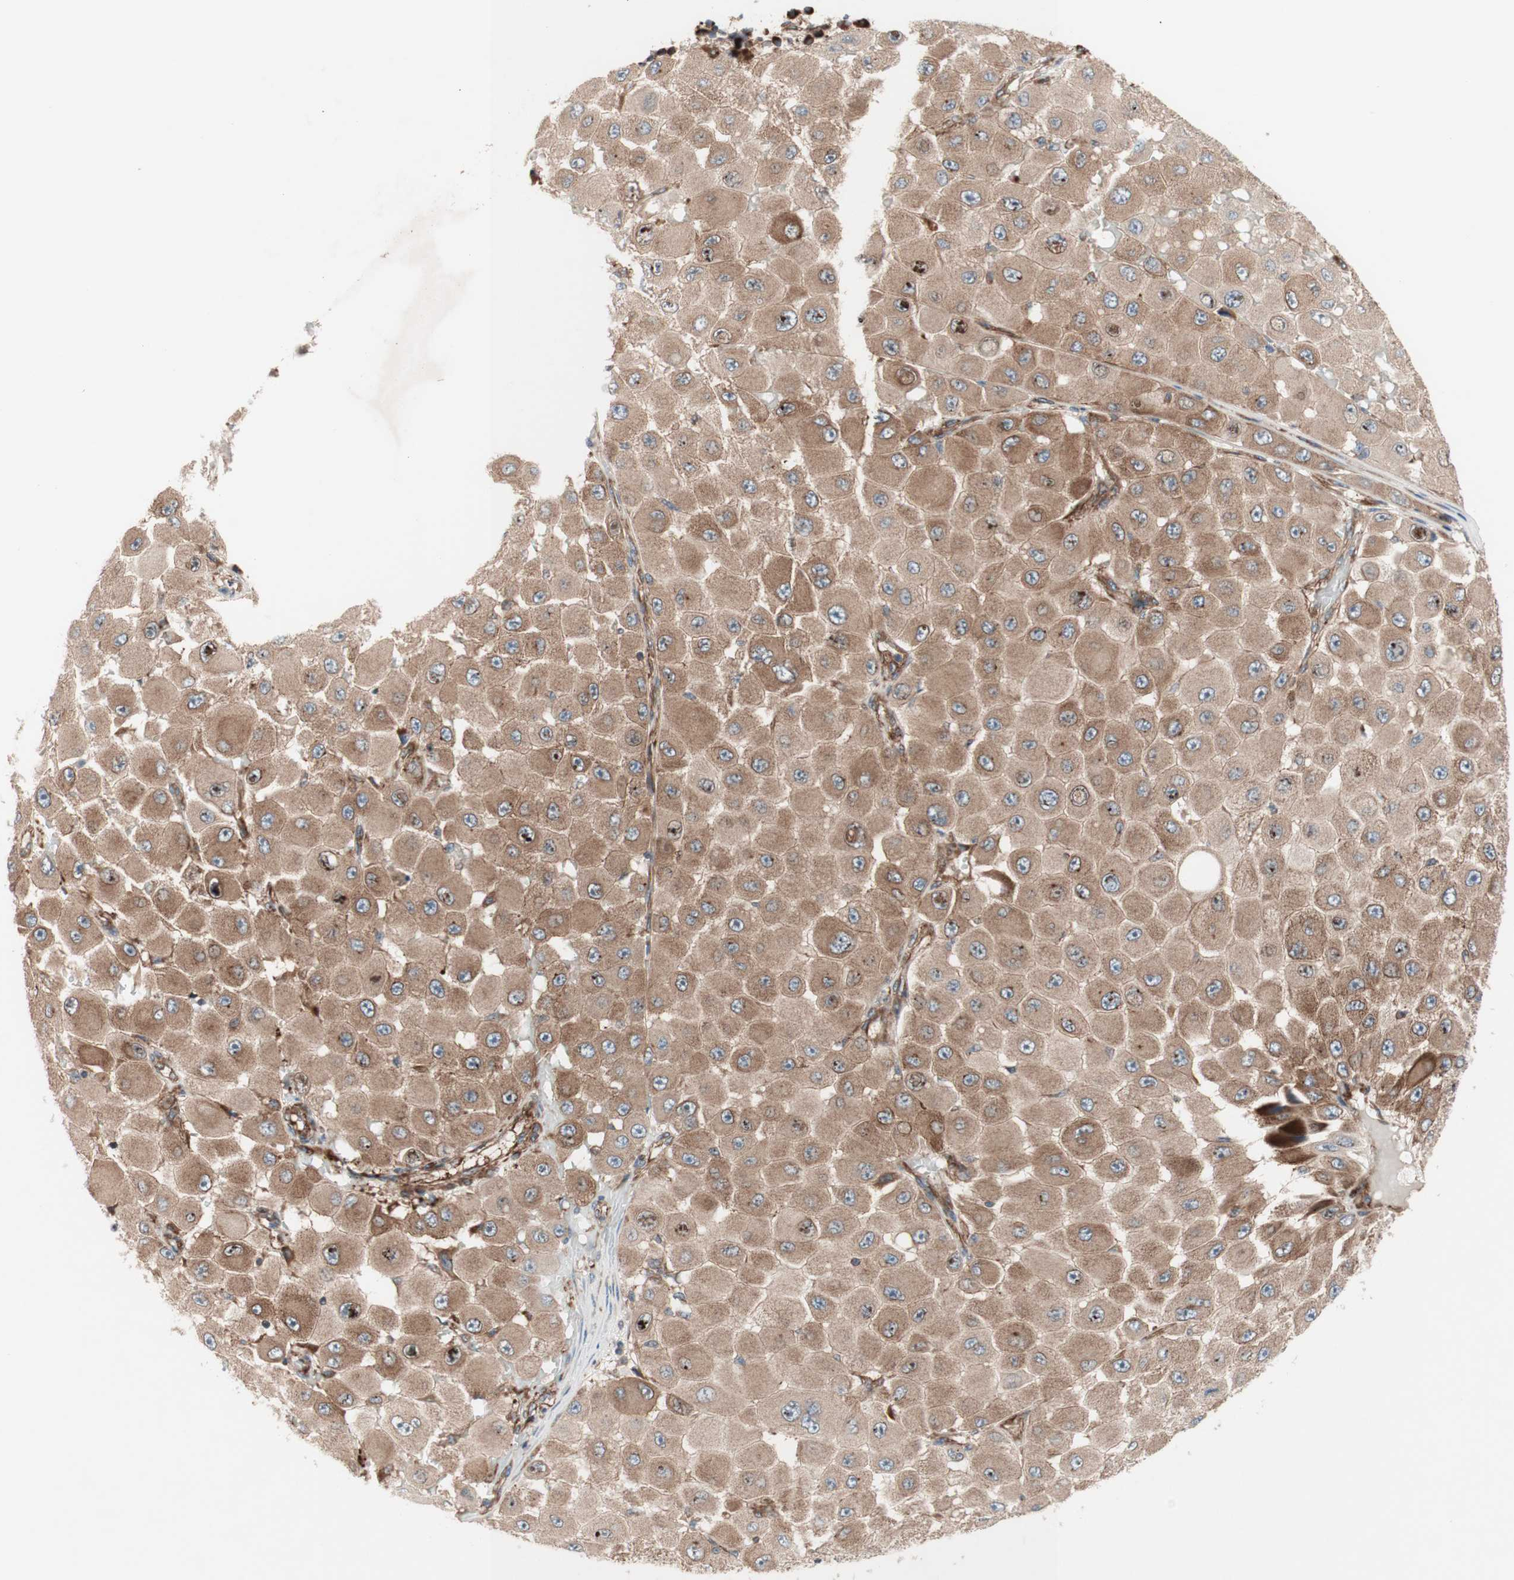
{"staining": {"intensity": "moderate", "quantity": ">75%", "location": "cytoplasmic/membranous"}, "tissue": "melanoma", "cell_type": "Tumor cells", "image_type": "cancer", "snomed": [{"axis": "morphology", "description": "Malignant melanoma, NOS"}, {"axis": "topography", "description": "Skin"}], "caption": "Moderate cytoplasmic/membranous staining for a protein is identified in approximately >75% of tumor cells of melanoma using immunohistochemistry (IHC).", "gene": "CCN4", "patient": {"sex": "female", "age": 81}}